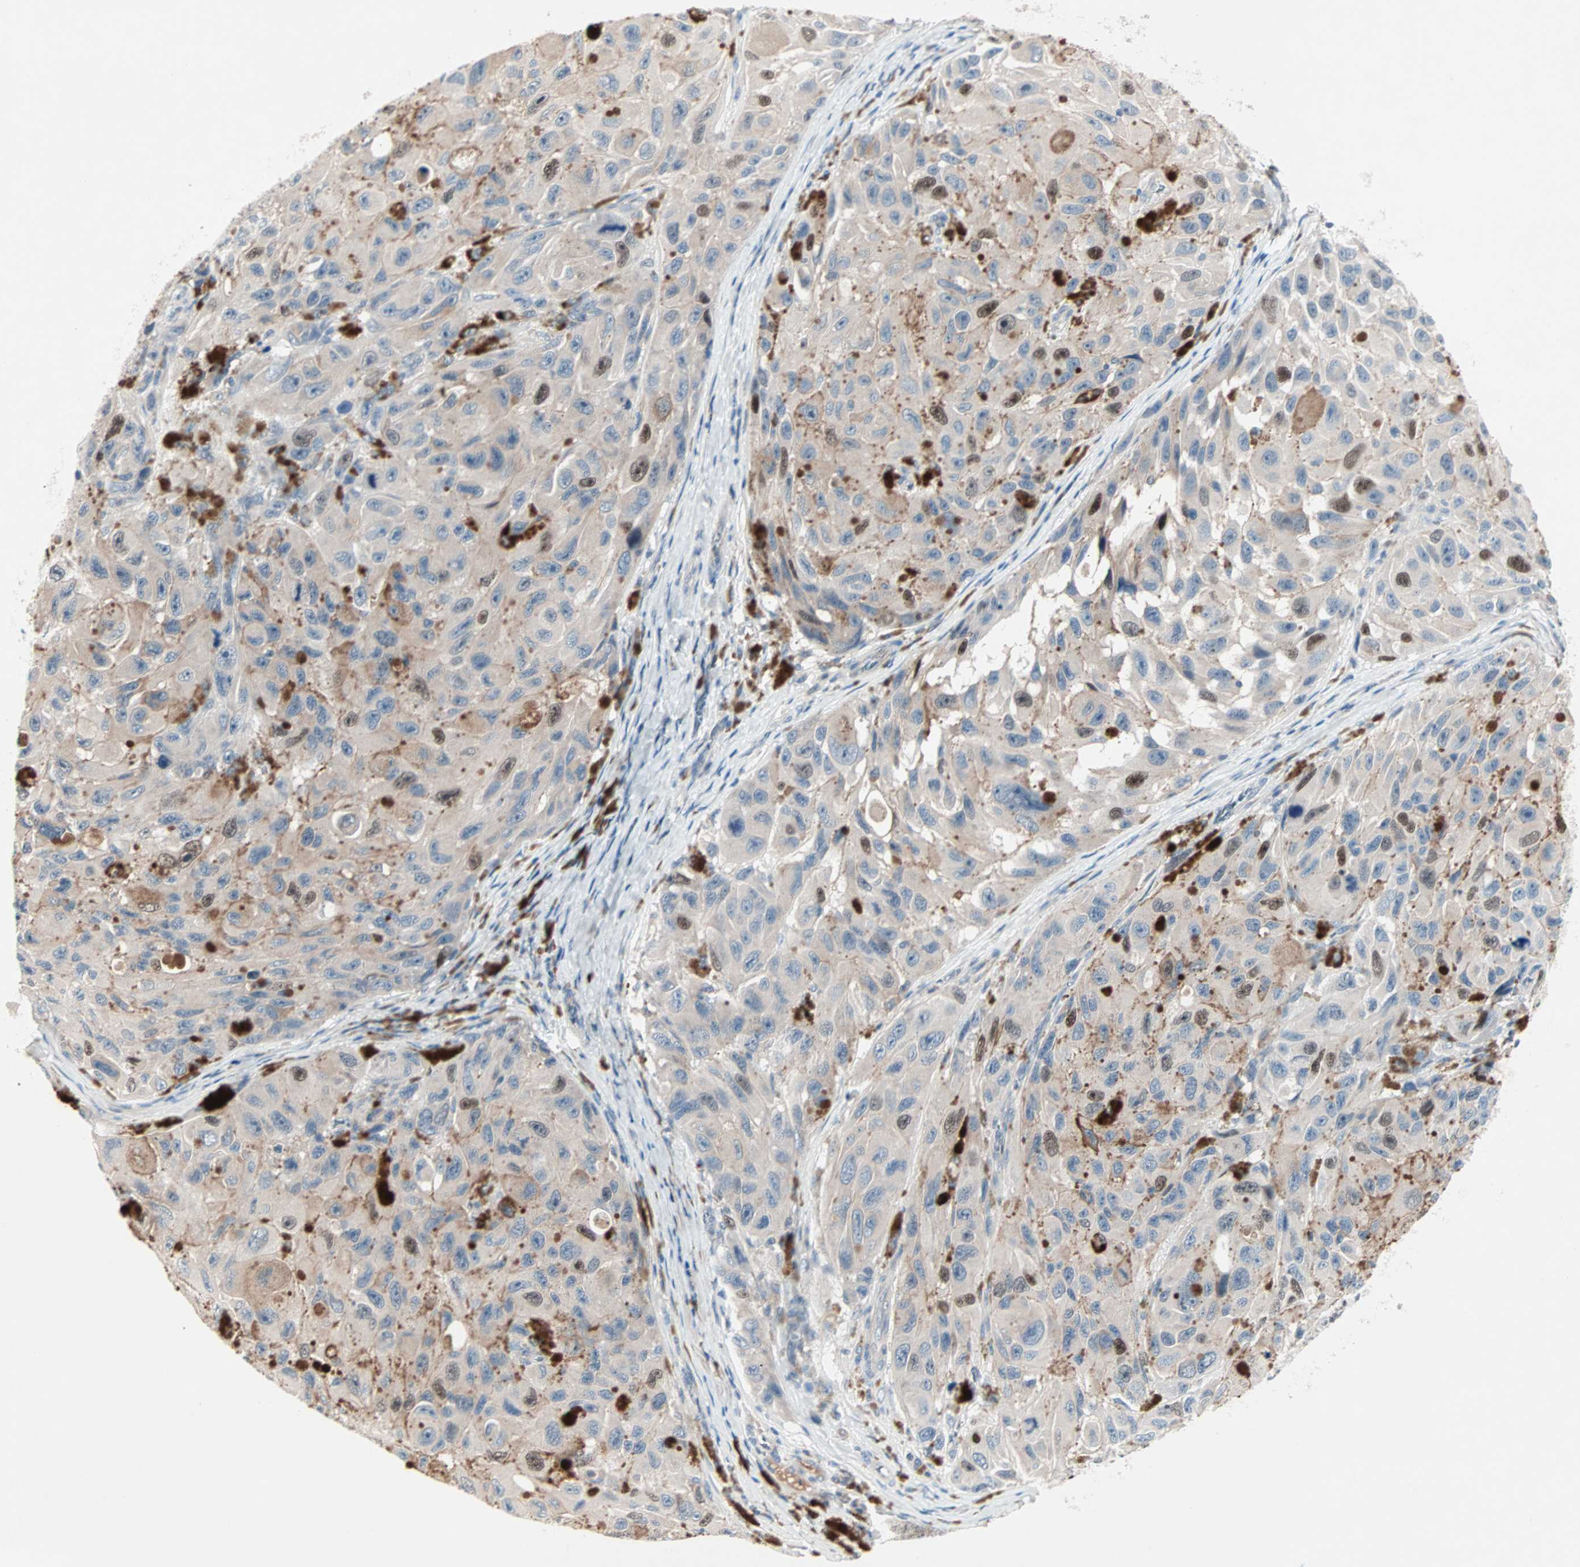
{"staining": {"intensity": "strong", "quantity": "<25%", "location": "nuclear"}, "tissue": "melanoma", "cell_type": "Tumor cells", "image_type": "cancer", "snomed": [{"axis": "morphology", "description": "Malignant melanoma, NOS"}, {"axis": "topography", "description": "Skin"}], "caption": "Immunohistochemical staining of malignant melanoma displays medium levels of strong nuclear protein positivity in about <25% of tumor cells.", "gene": "CCNE2", "patient": {"sex": "female", "age": 73}}